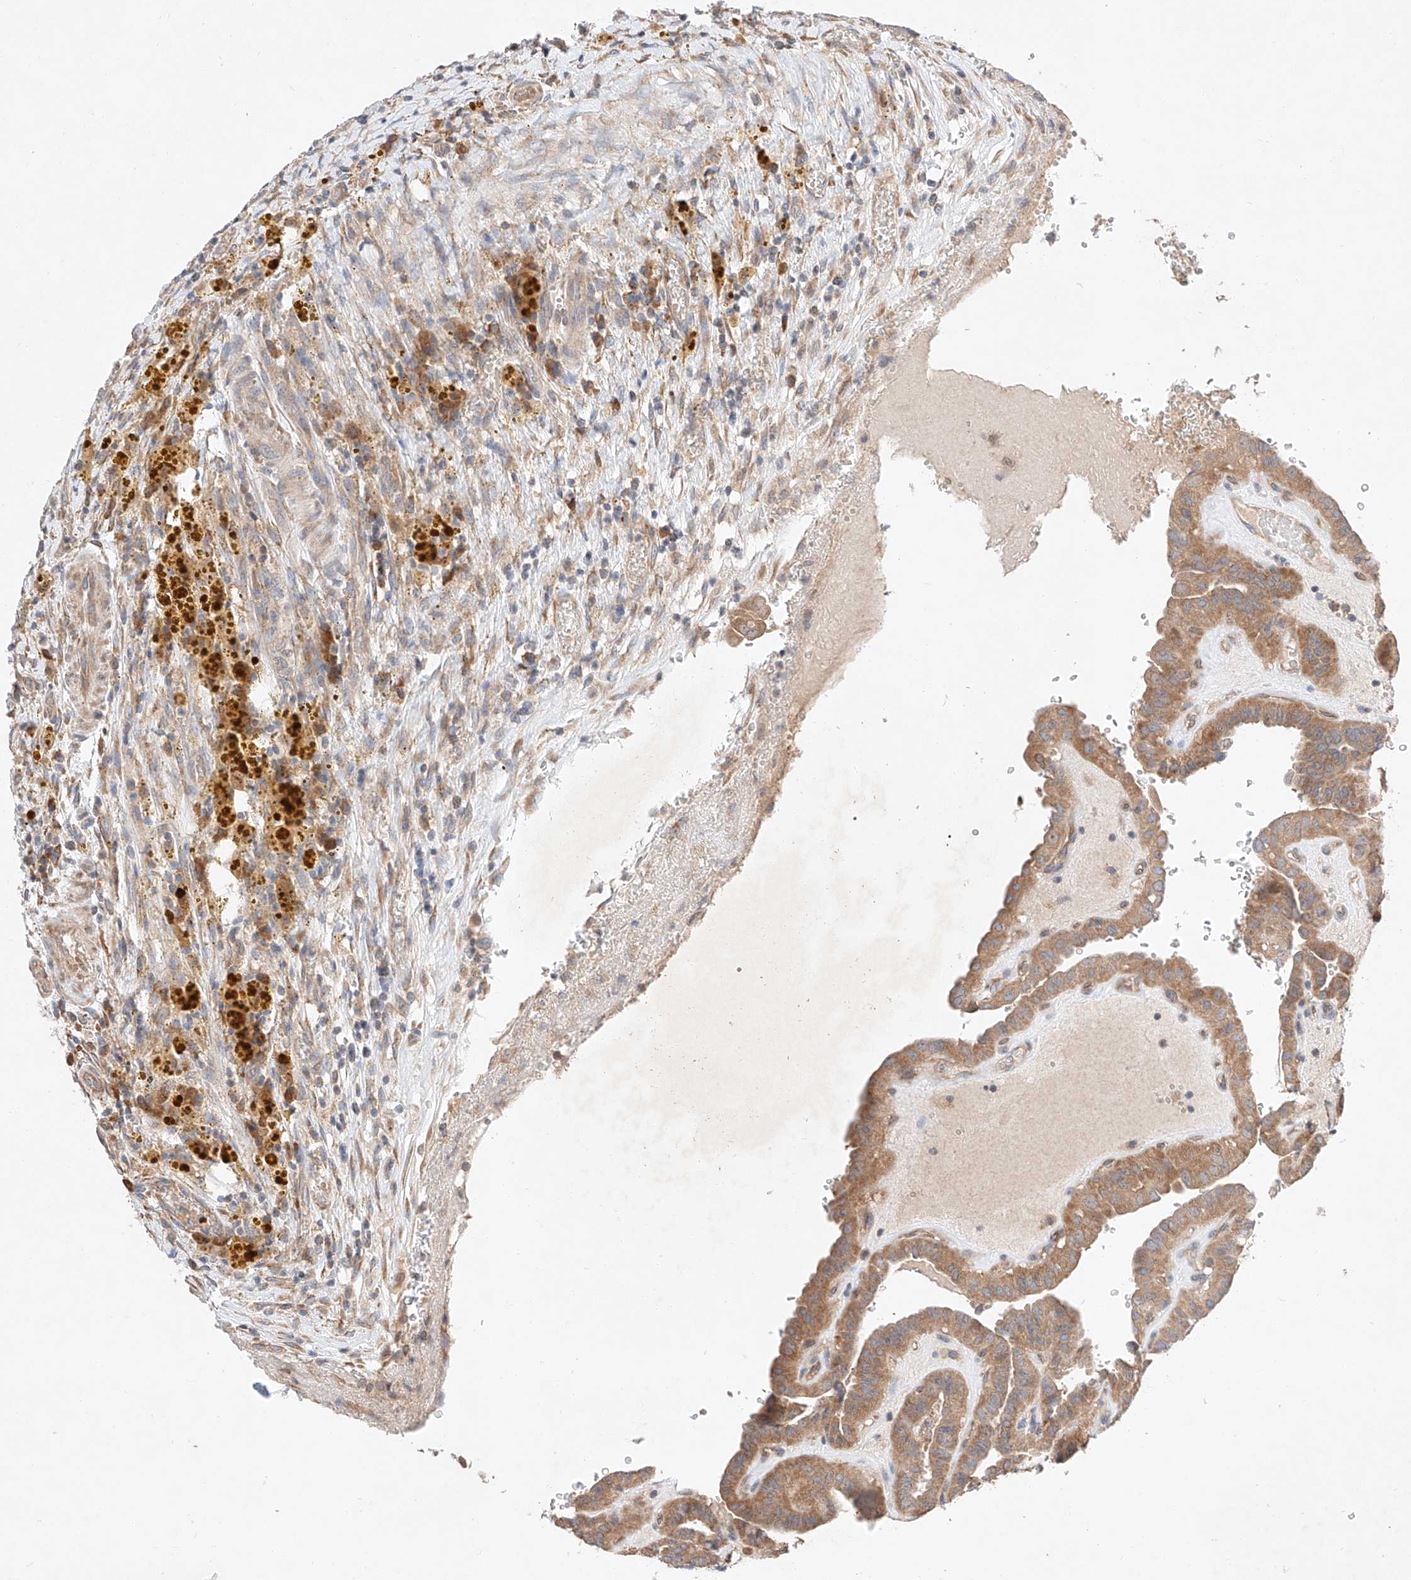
{"staining": {"intensity": "moderate", "quantity": ">75%", "location": "cytoplasmic/membranous"}, "tissue": "thyroid cancer", "cell_type": "Tumor cells", "image_type": "cancer", "snomed": [{"axis": "morphology", "description": "Papillary adenocarcinoma, NOS"}, {"axis": "topography", "description": "Thyroid gland"}], "caption": "The histopathology image reveals staining of thyroid cancer (papillary adenocarcinoma), revealing moderate cytoplasmic/membranous protein positivity (brown color) within tumor cells.", "gene": "C6orf118", "patient": {"sex": "male", "age": 77}}